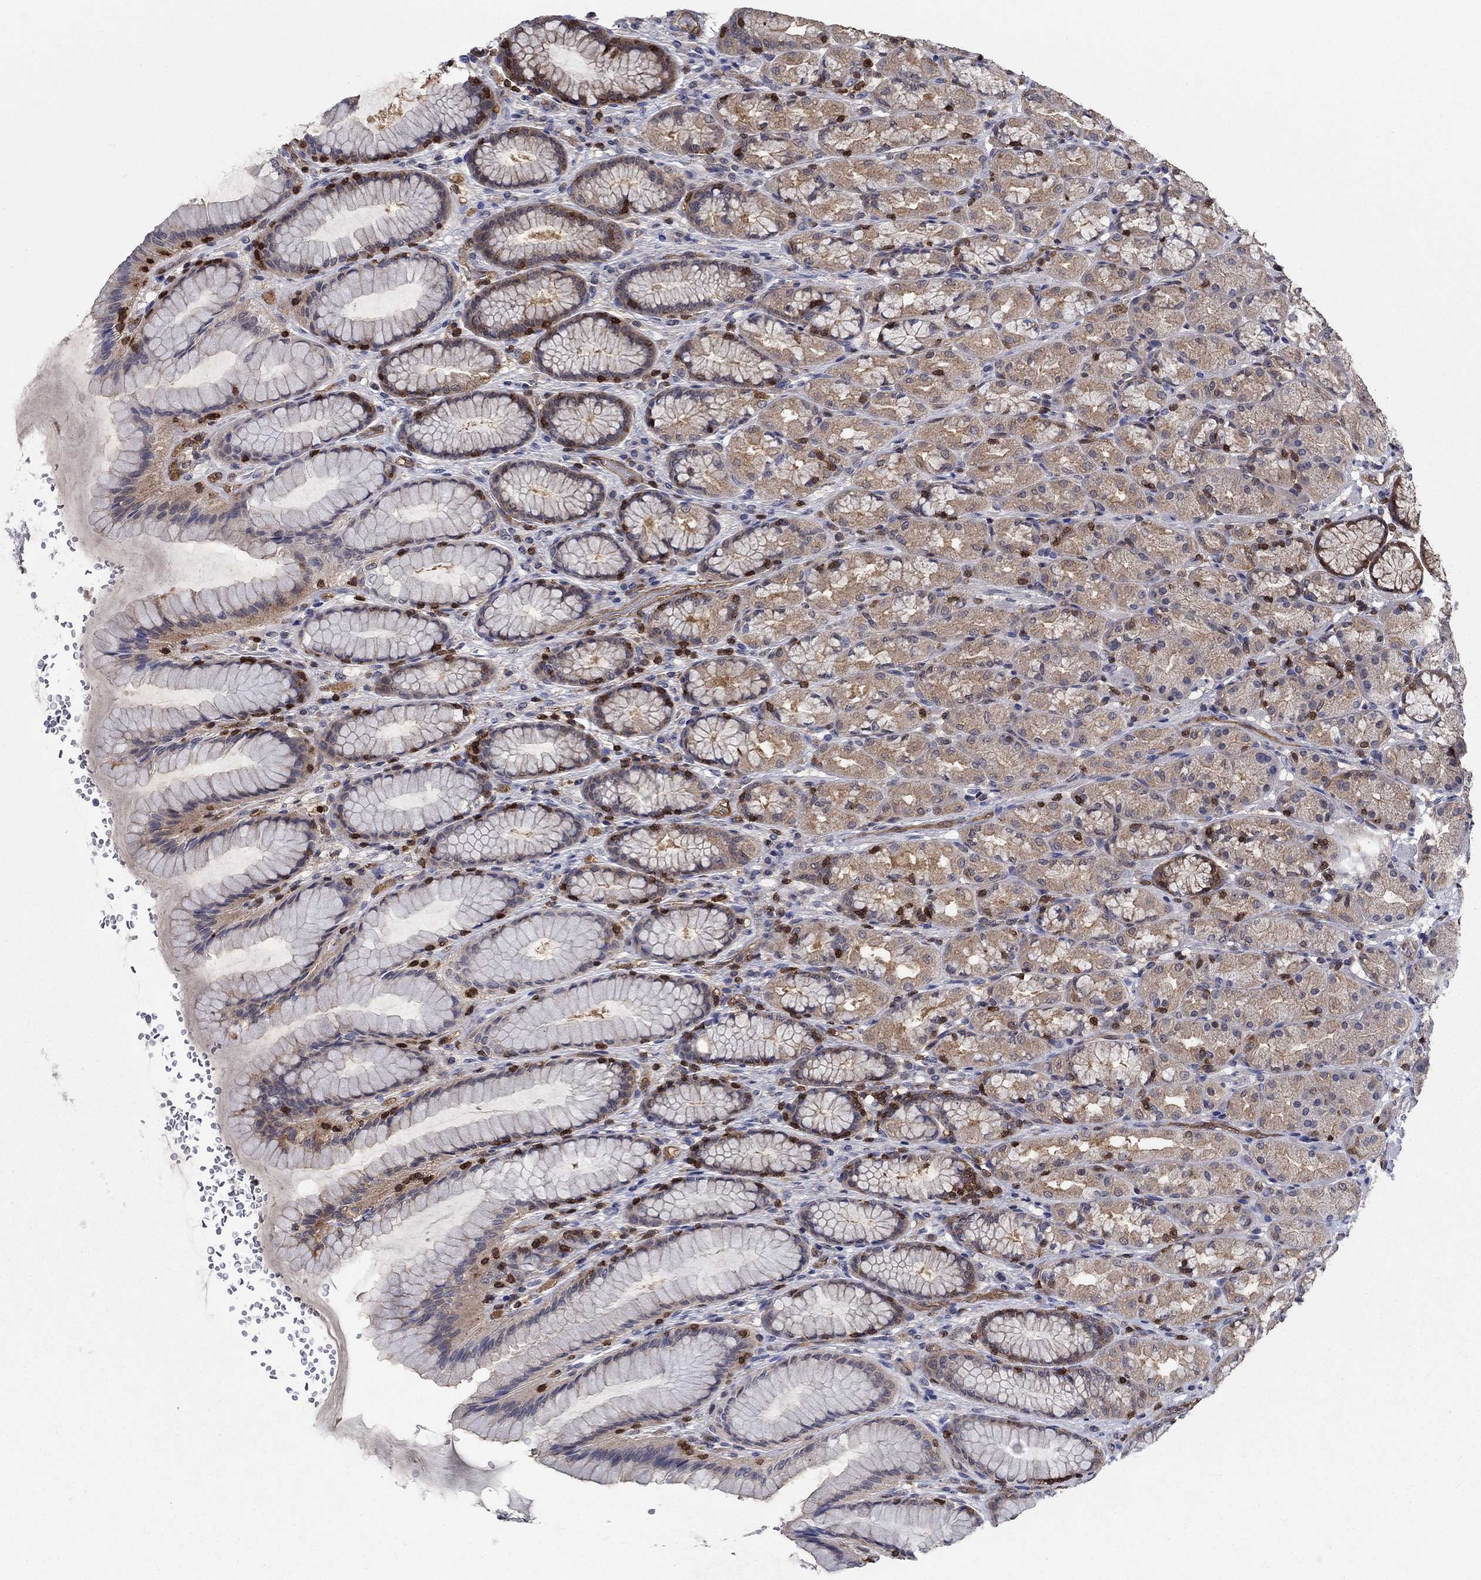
{"staining": {"intensity": "weak", "quantity": "25%-75%", "location": "cytoplasmic/membranous"}, "tissue": "stomach", "cell_type": "Glandular cells", "image_type": "normal", "snomed": [{"axis": "morphology", "description": "Normal tissue, NOS"}, {"axis": "morphology", "description": "Adenocarcinoma, NOS"}, {"axis": "topography", "description": "Stomach"}], "caption": "Stomach stained for a protein exhibits weak cytoplasmic/membranous positivity in glandular cells. Using DAB (brown) and hematoxylin (blue) stains, captured at high magnification using brightfield microscopy.", "gene": "AGFG2", "patient": {"sex": "female", "age": 79}}